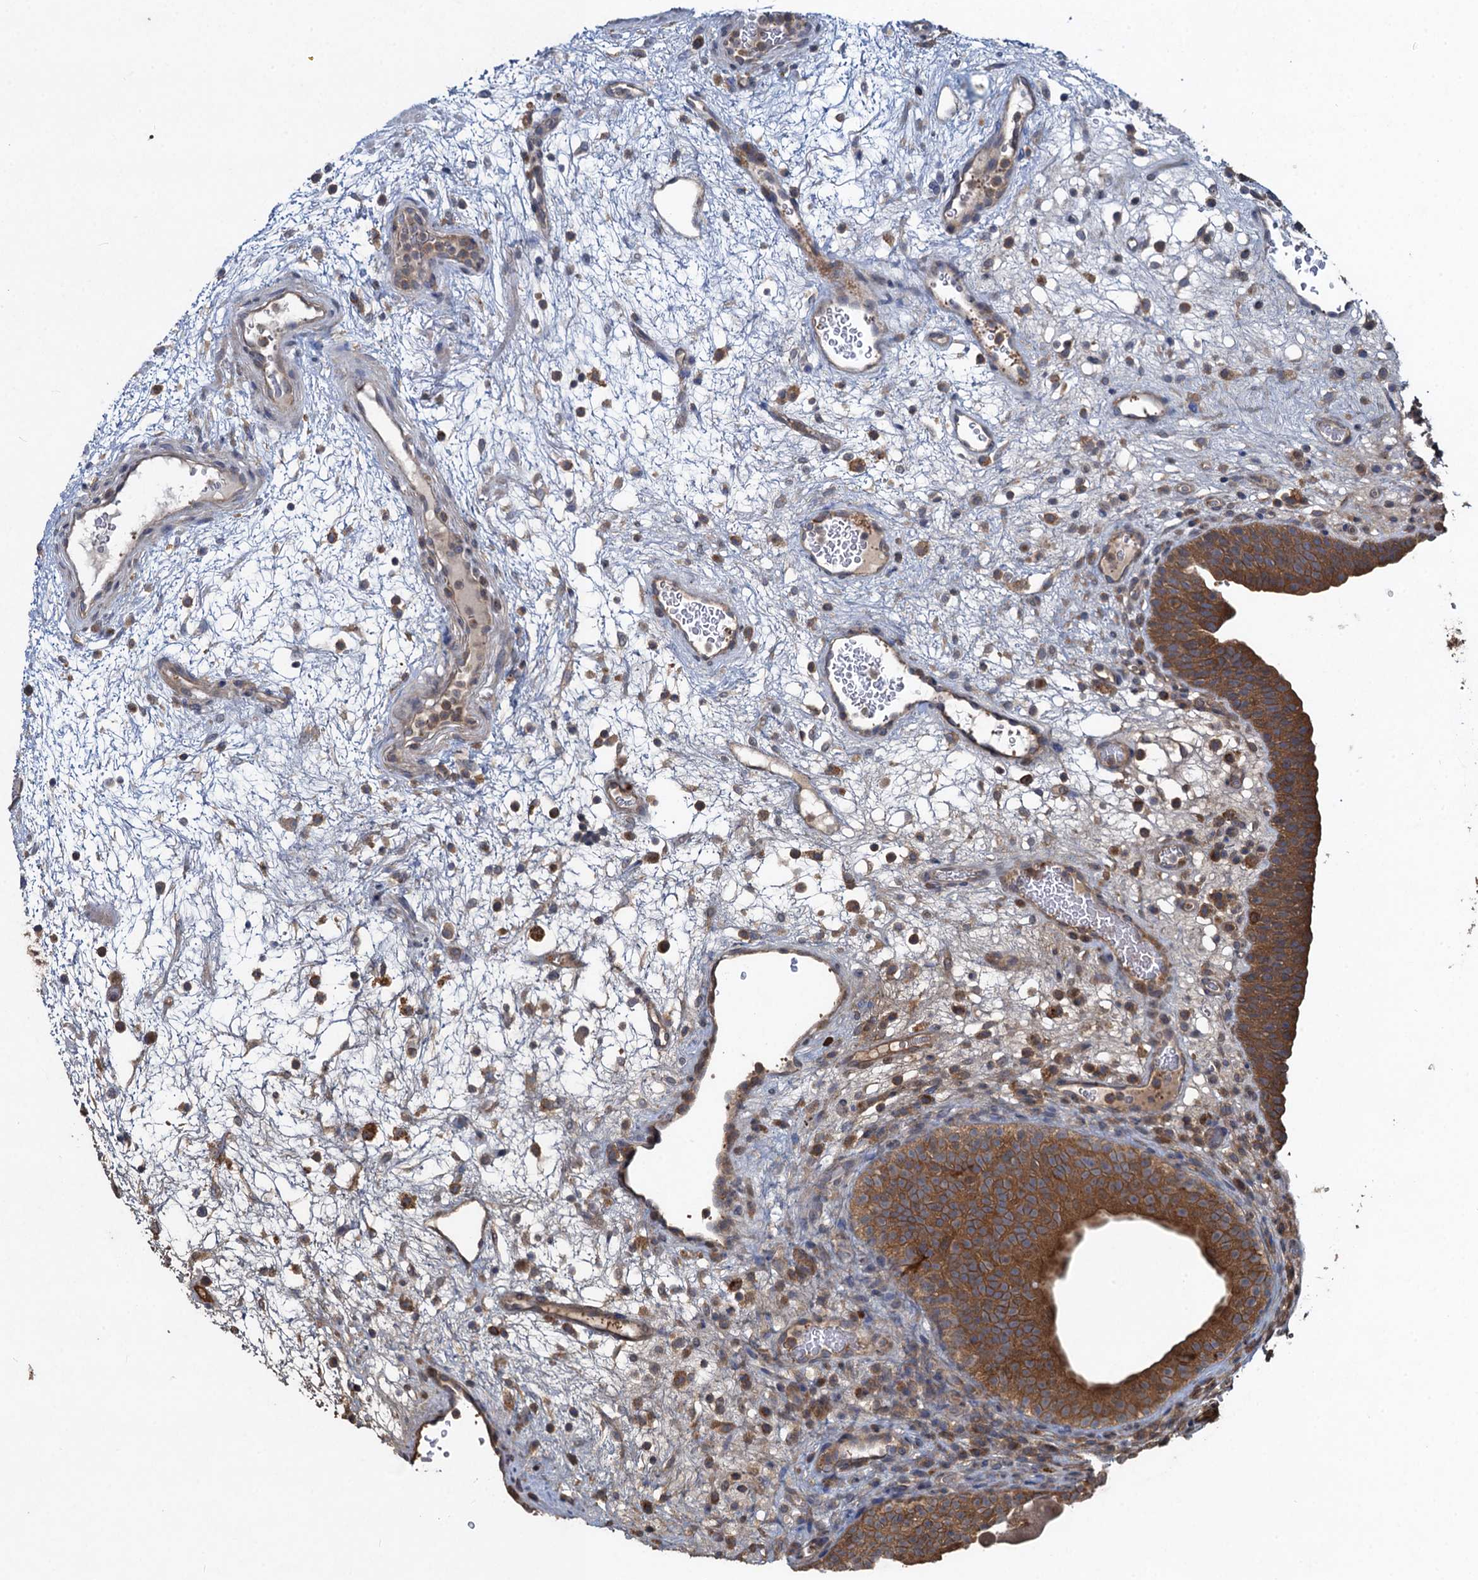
{"staining": {"intensity": "moderate", "quantity": ">75%", "location": "cytoplasmic/membranous"}, "tissue": "urinary bladder", "cell_type": "Urothelial cells", "image_type": "normal", "snomed": [{"axis": "morphology", "description": "Normal tissue, NOS"}, {"axis": "topography", "description": "Urinary bladder"}], "caption": "Benign urinary bladder displays moderate cytoplasmic/membranous staining in approximately >75% of urothelial cells, visualized by immunohistochemistry.", "gene": "SNAP29", "patient": {"sex": "male", "age": 71}}